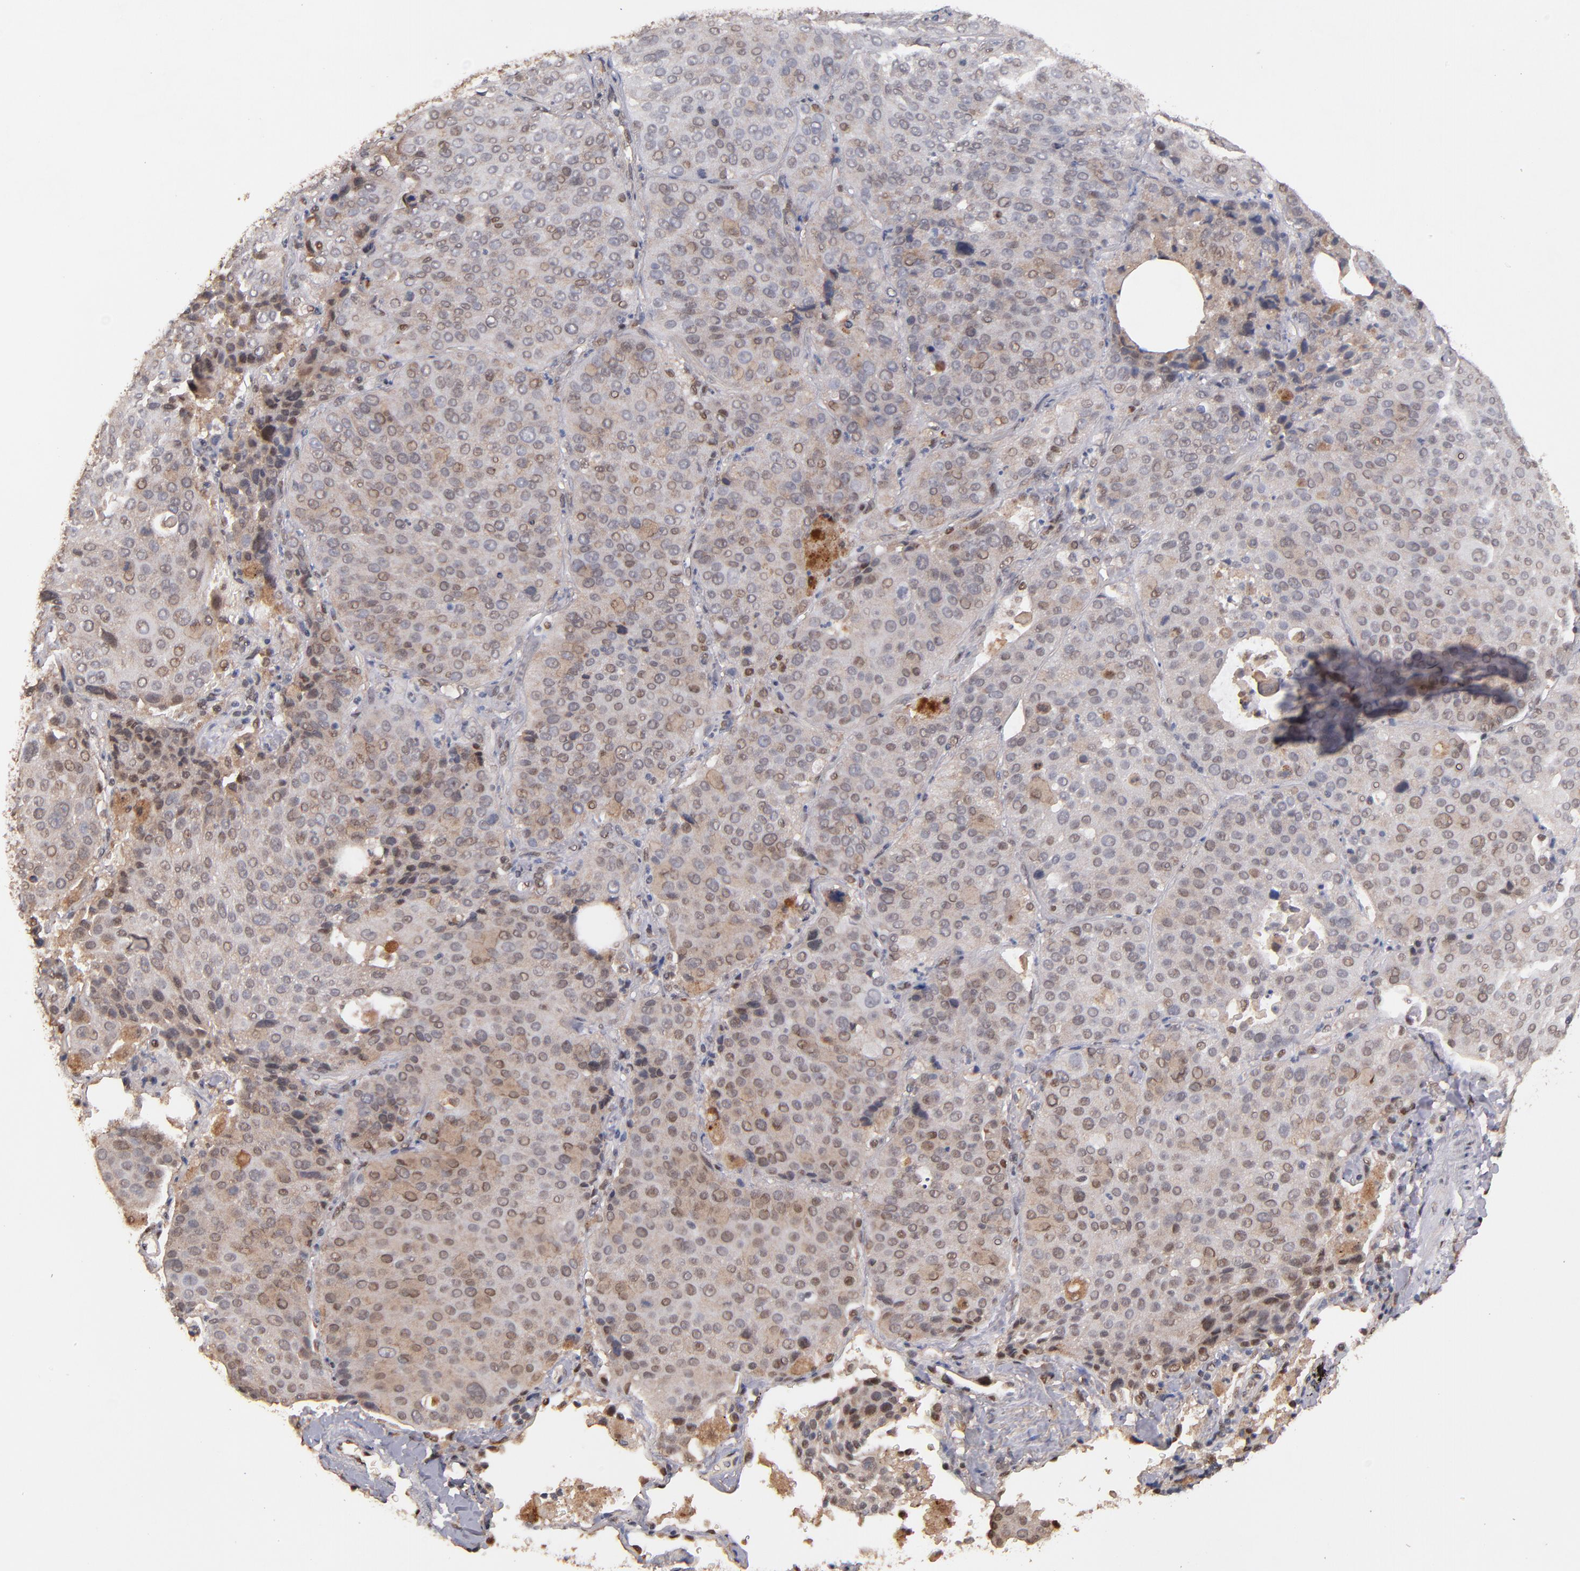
{"staining": {"intensity": "moderate", "quantity": "25%-75%", "location": "nuclear"}, "tissue": "lung cancer", "cell_type": "Tumor cells", "image_type": "cancer", "snomed": [{"axis": "morphology", "description": "Squamous cell carcinoma, NOS"}, {"axis": "topography", "description": "Lung"}], "caption": "Approximately 25%-75% of tumor cells in lung squamous cell carcinoma show moderate nuclear protein positivity as visualized by brown immunohistochemical staining.", "gene": "EAPP", "patient": {"sex": "male", "age": 54}}